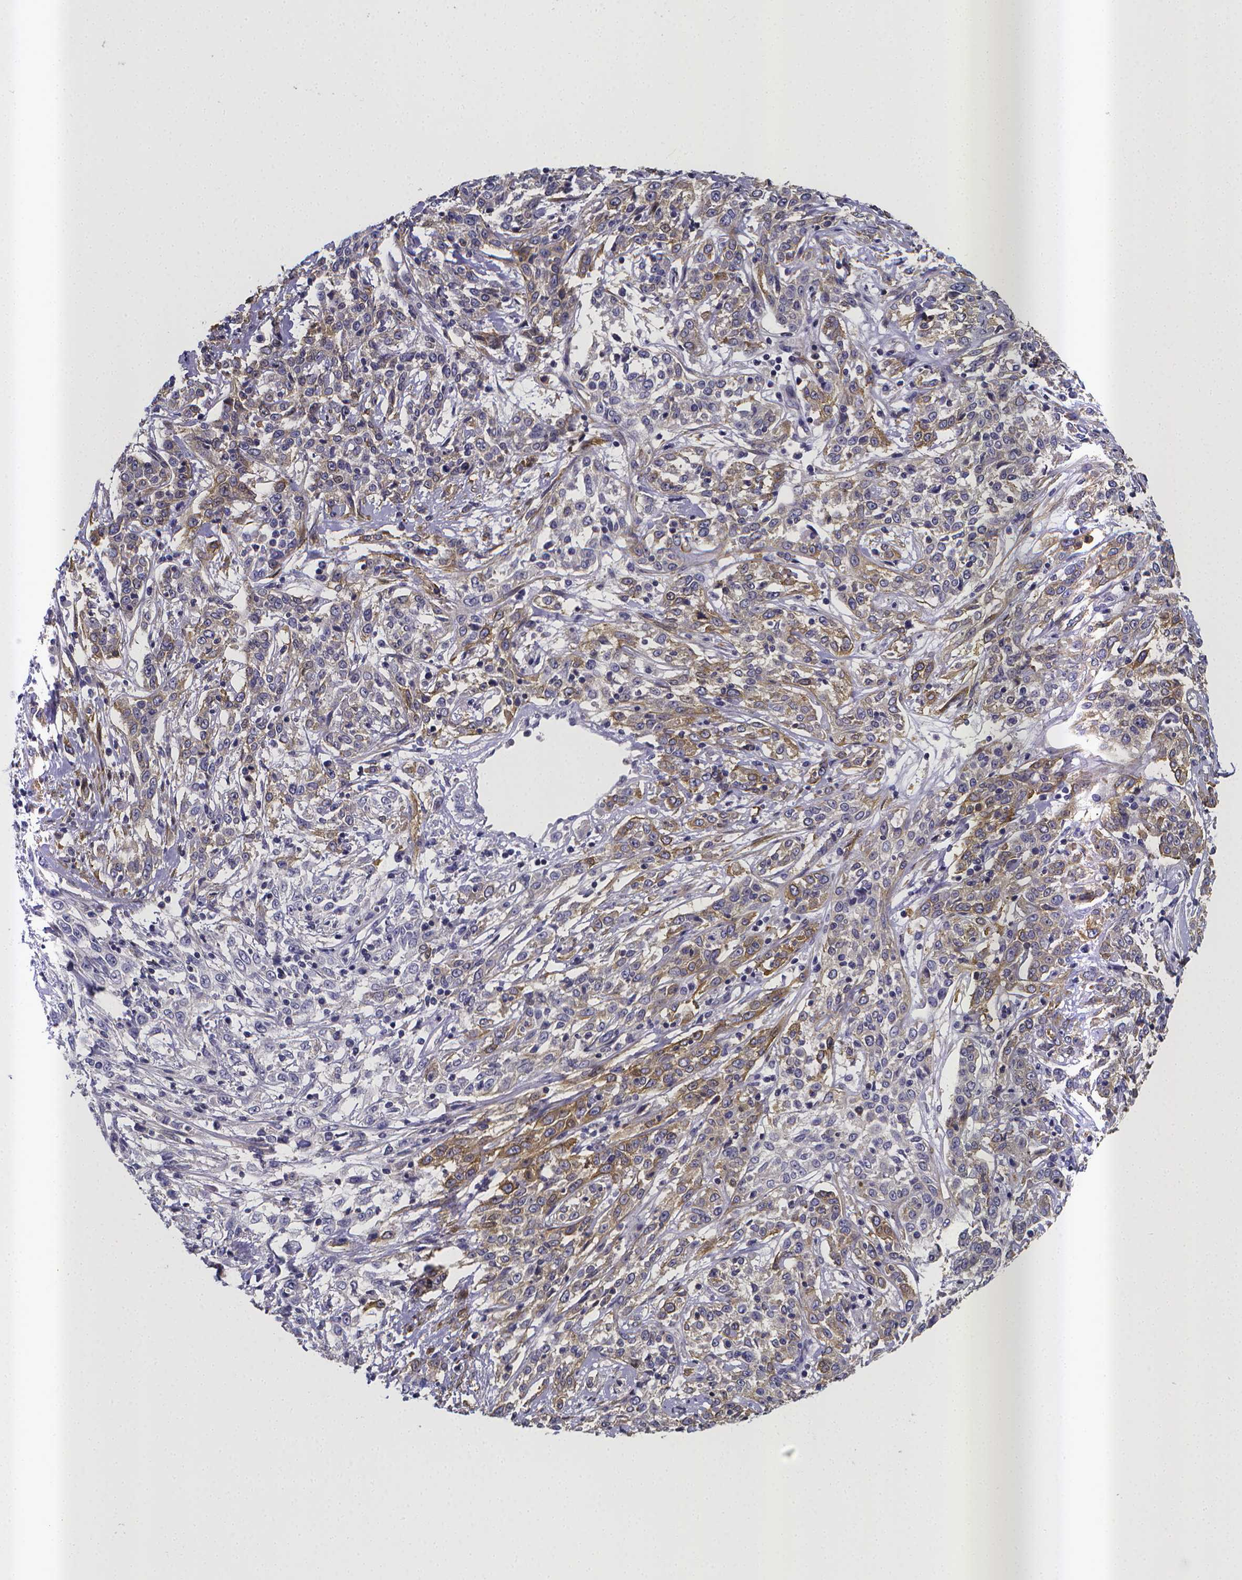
{"staining": {"intensity": "weak", "quantity": "<25%", "location": "cytoplasmic/membranous"}, "tissue": "cervical cancer", "cell_type": "Tumor cells", "image_type": "cancer", "snomed": [{"axis": "morphology", "description": "Adenocarcinoma, NOS"}, {"axis": "topography", "description": "Cervix"}], "caption": "Tumor cells are negative for brown protein staining in cervical cancer.", "gene": "RERG", "patient": {"sex": "female", "age": 40}}